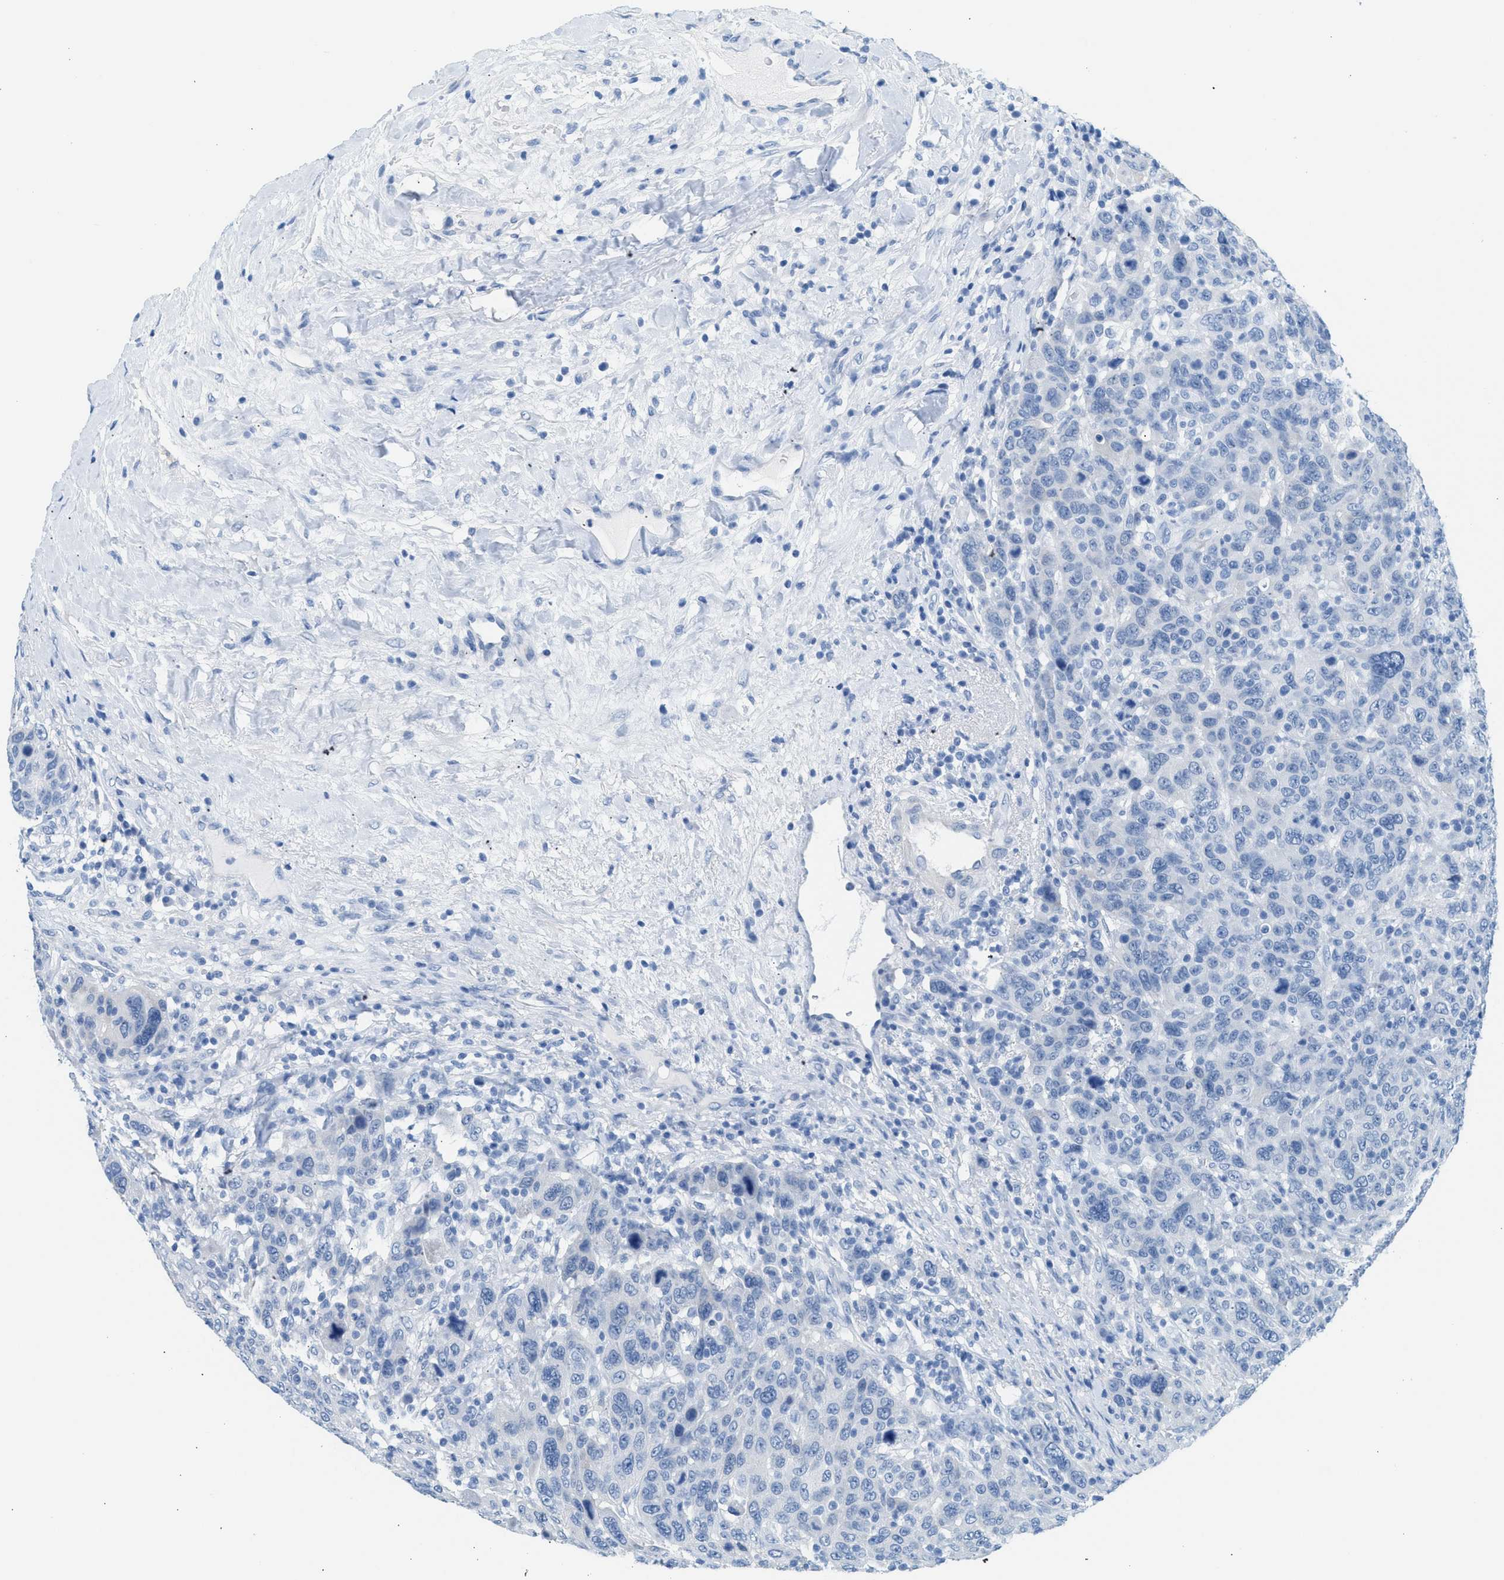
{"staining": {"intensity": "negative", "quantity": "none", "location": "none"}, "tissue": "breast cancer", "cell_type": "Tumor cells", "image_type": "cancer", "snomed": [{"axis": "morphology", "description": "Duct carcinoma"}, {"axis": "topography", "description": "Breast"}], "caption": "A photomicrograph of breast cancer (invasive ductal carcinoma) stained for a protein demonstrates no brown staining in tumor cells.", "gene": "SPAM1", "patient": {"sex": "female", "age": 37}}